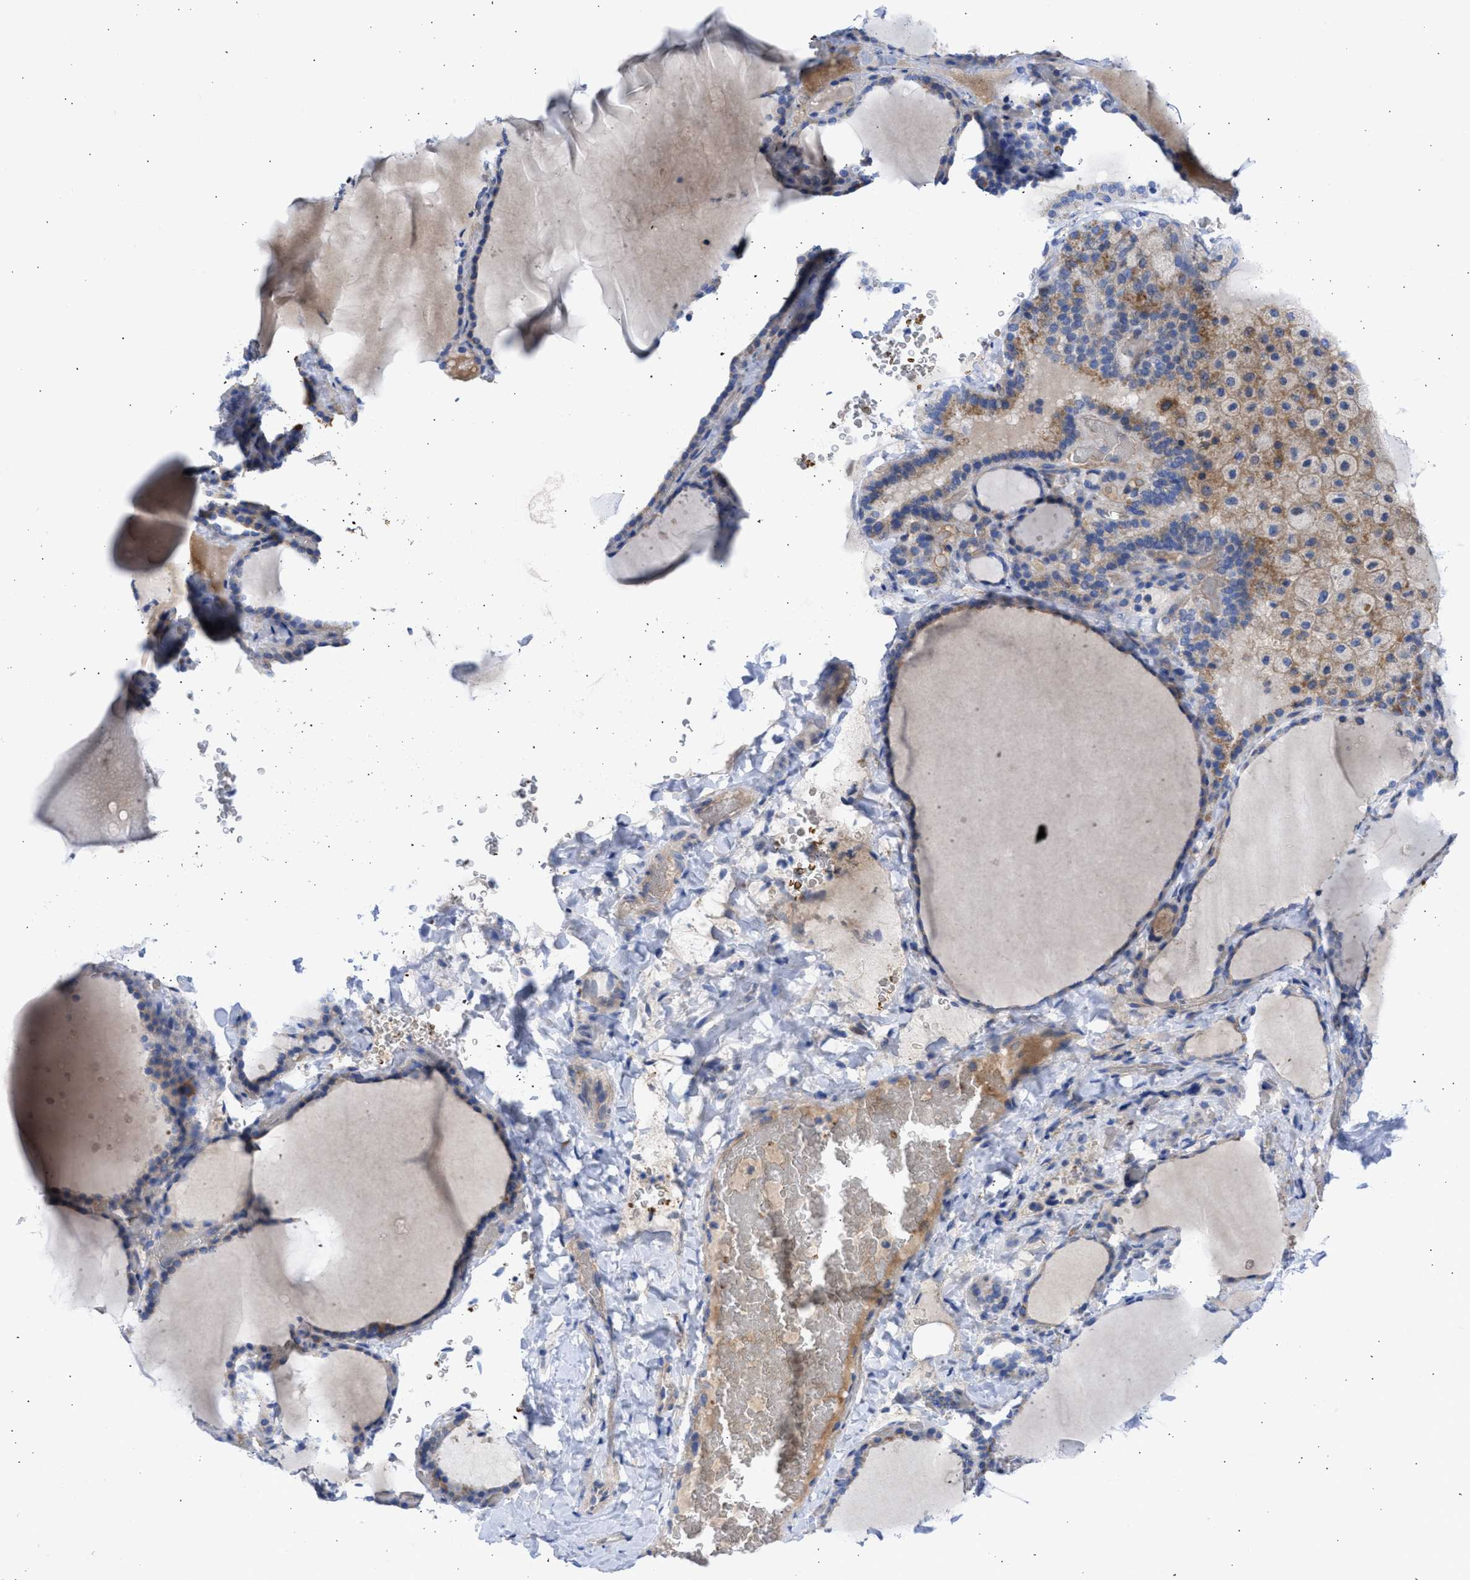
{"staining": {"intensity": "weak", "quantity": "25%-75%", "location": "cytoplasmic/membranous"}, "tissue": "thyroid gland", "cell_type": "Glandular cells", "image_type": "normal", "snomed": [{"axis": "morphology", "description": "Normal tissue, NOS"}, {"axis": "topography", "description": "Thyroid gland"}], "caption": "An IHC image of normal tissue is shown. Protein staining in brown shows weak cytoplasmic/membranous positivity in thyroid gland within glandular cells. Using DAB (3,3'-diaminobenzidine) (brown) and hematoxylin (blue) stains, captured at high magnification using brightfield microscopy.", "gene": "BTG3", "patient": {"sex": "female", "age": 28}}